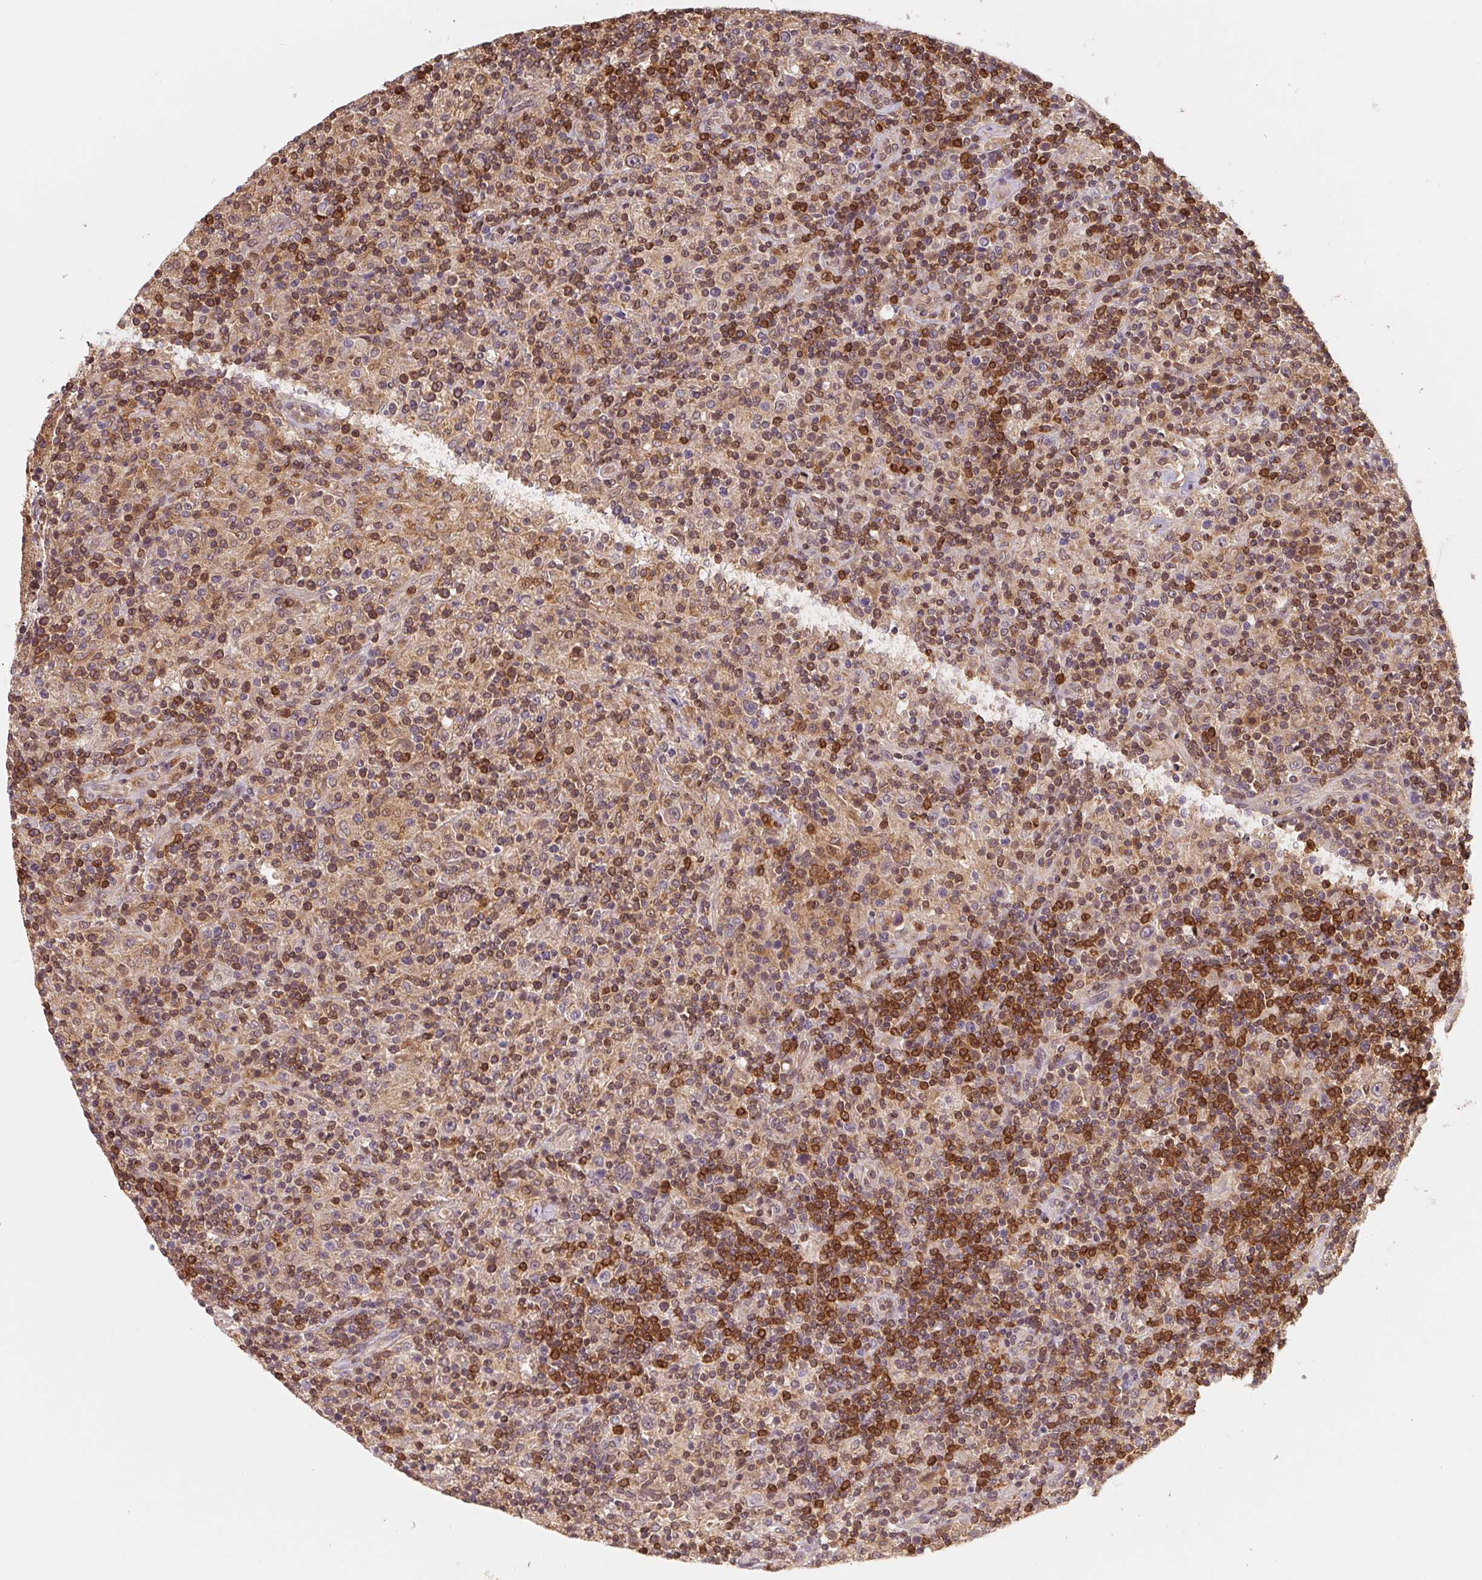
{"staining": {"intensity": "negative", "quantity": "none", "location": "none"}, "tissue": "lymphoma", "cell_type": "Tumor cells", "image_type": "cancer", "snomed": [{"axis": "morphology", "description": "Hodgkin's disease, NOS"}, {"axis": "topography", "description": "Lymph node"}], "caption": "DAB immunohistochemical staining of Hodgkin's disease demonstrates no significant expression in tumor cells. (DAB (3,3'-diaminobenzidine) immunohistochemistry visualized using brightfield microscopy, high magnification).", "gene": "ANKRD13A", "patient": {"sex": "male", "age": 70}}